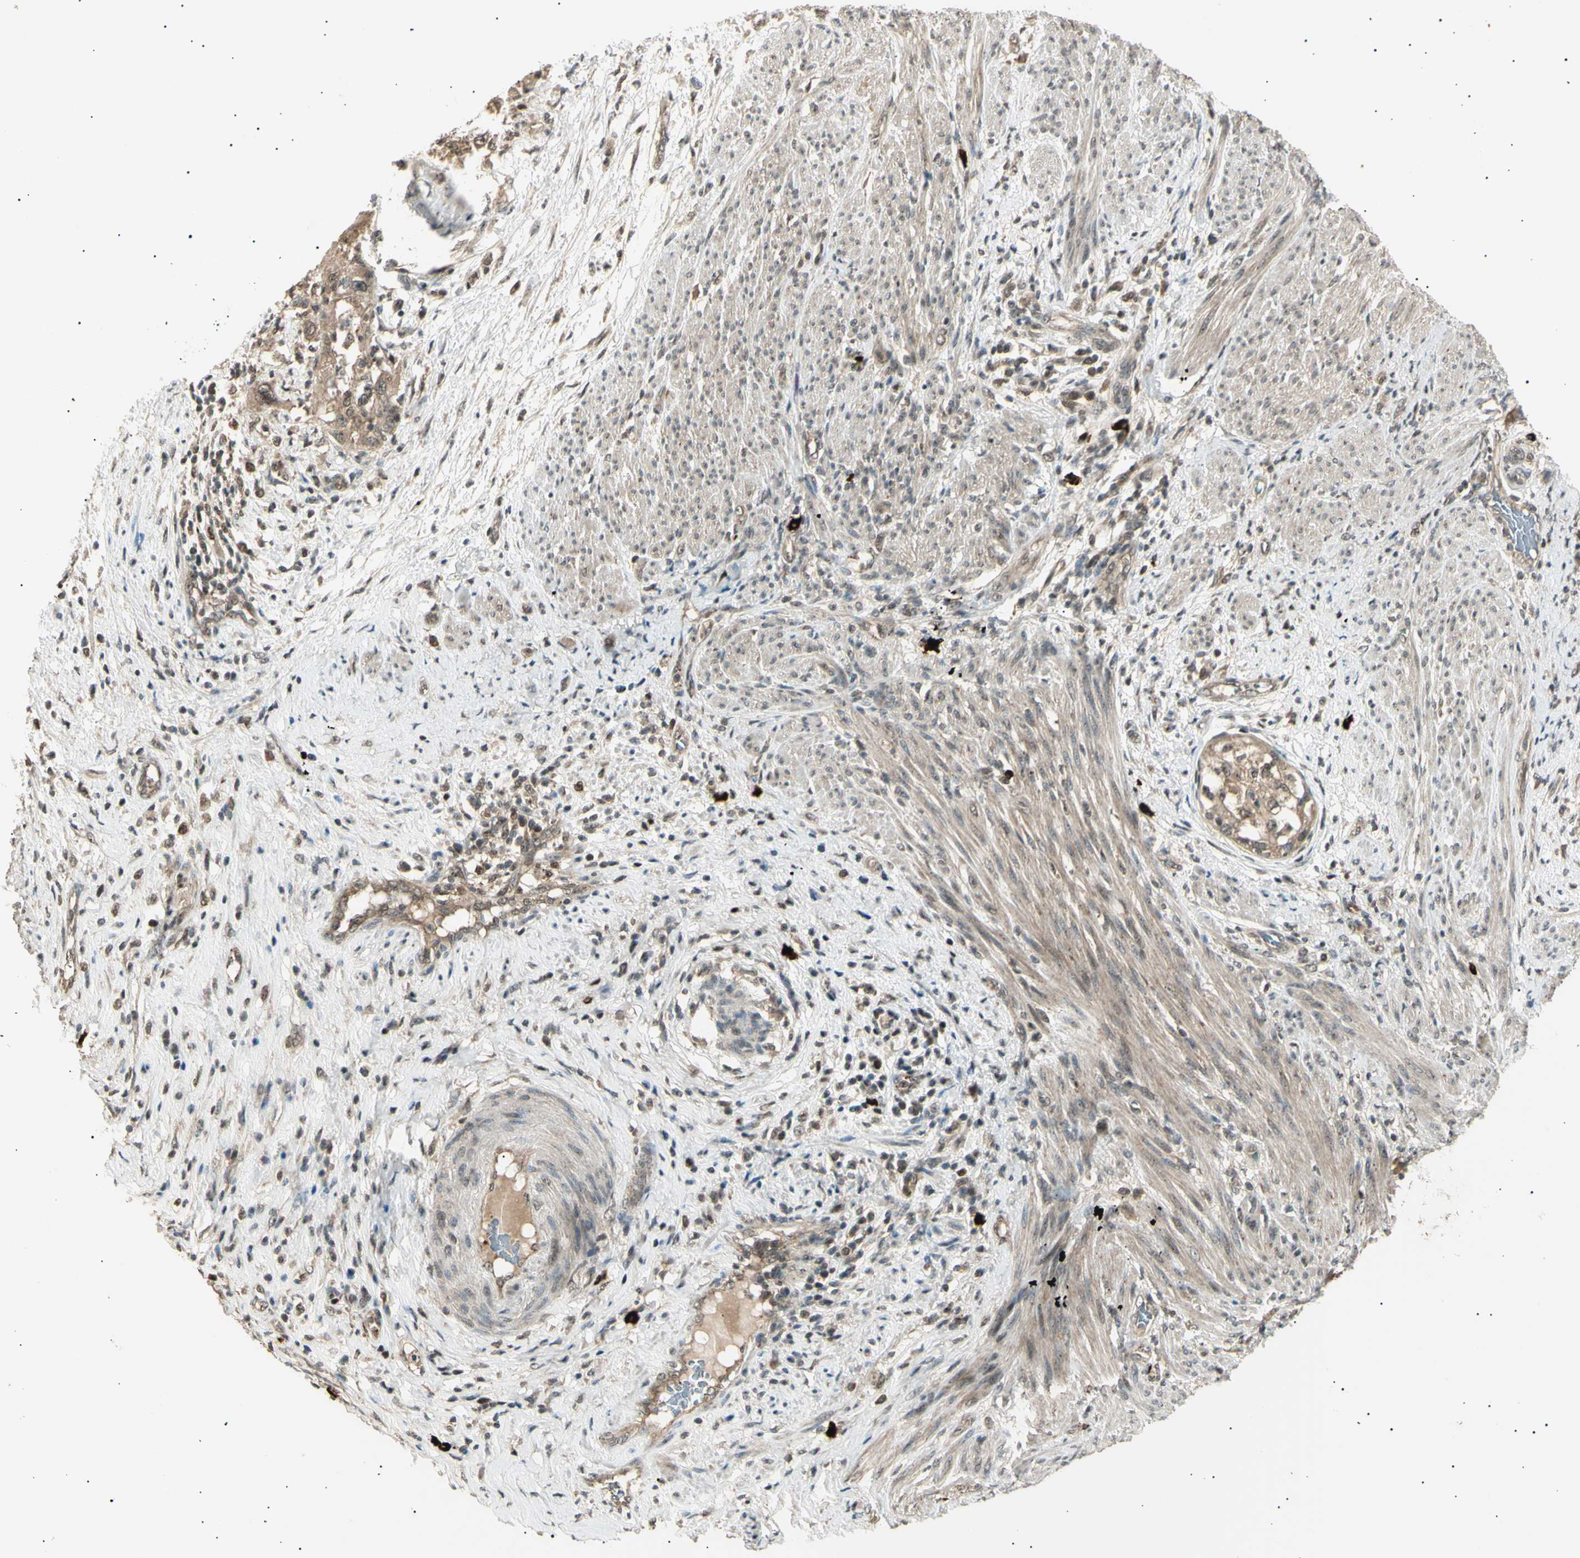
{"staining": {"intensity": "weak", "quantity": ">75%", "location": "cytoplasmic/membranous,nuclear"}, "tissue": "endometrial cancer", "cell_type": "Tumor cells", "image_type": "cancer", "snomed": [{"axis": "morphology", "description": "Adenocarcinoma, NOS"}, {"axis": "topography", "description": "Endometrium"}], "caption": "This is a histology image of immunohistochemistry staining of endometrial cancer (adenocarcinoma), which shows weak expression in the cytoplasmic/membranous and nuclear of tumor cells.", "gene": "NUAK2", "patient": {"sex": "female", "age": 85}}